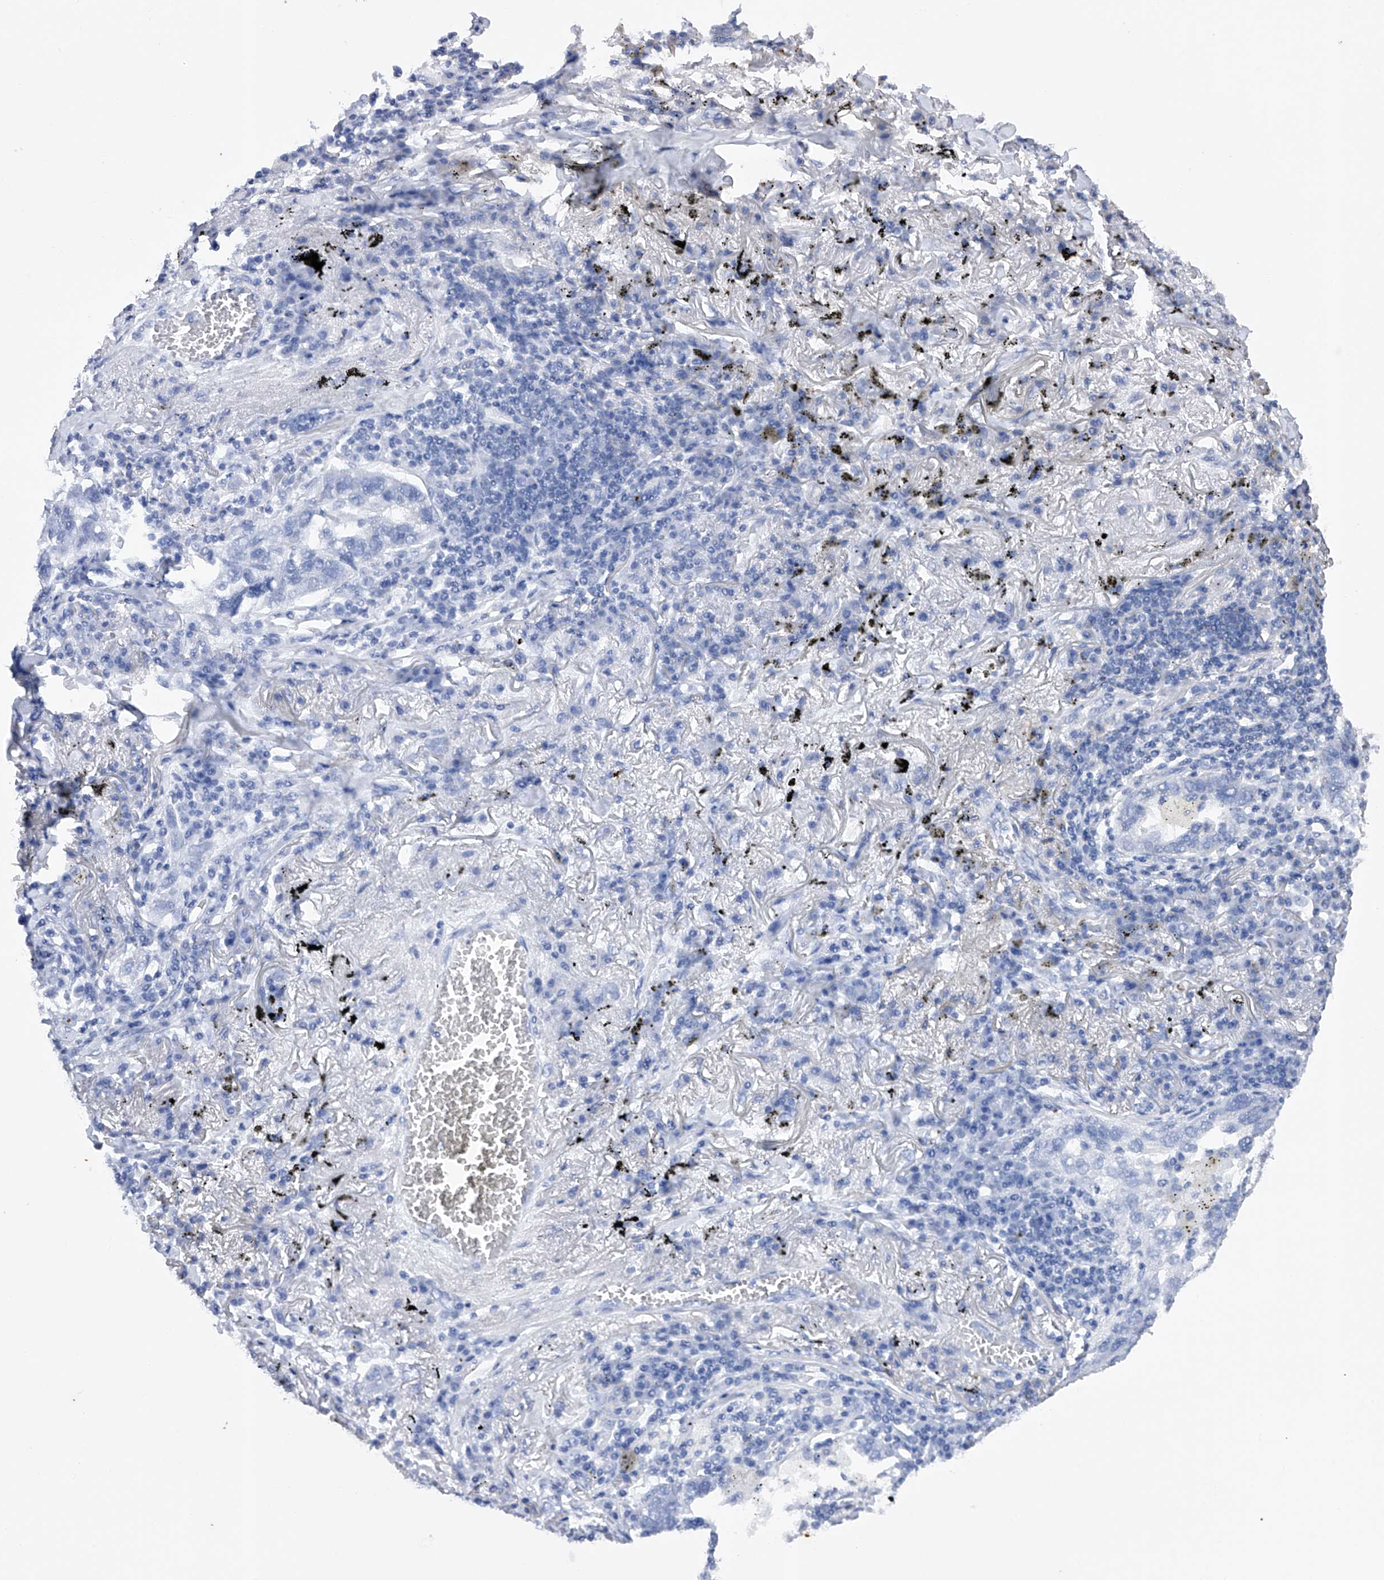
{"staining": {"intensity": "negative", "quantity": "none", "location": "none"}, "tissue": "lung cancer", "cell_type": "Tumor cells", "image_type": "cancer", "snomed": [{"axis": "morphology", "description": "Adenocarcinoma, NOS"}, {"axis": "topography", "description": "Lung"}], "caption": "Lung cancer (adenocarcinoma) was stained to show a protein in brown. There is no significant expression in tumor cells.", "gene": "PDSS2", "patient": {"sex": "male", "age": 65}}